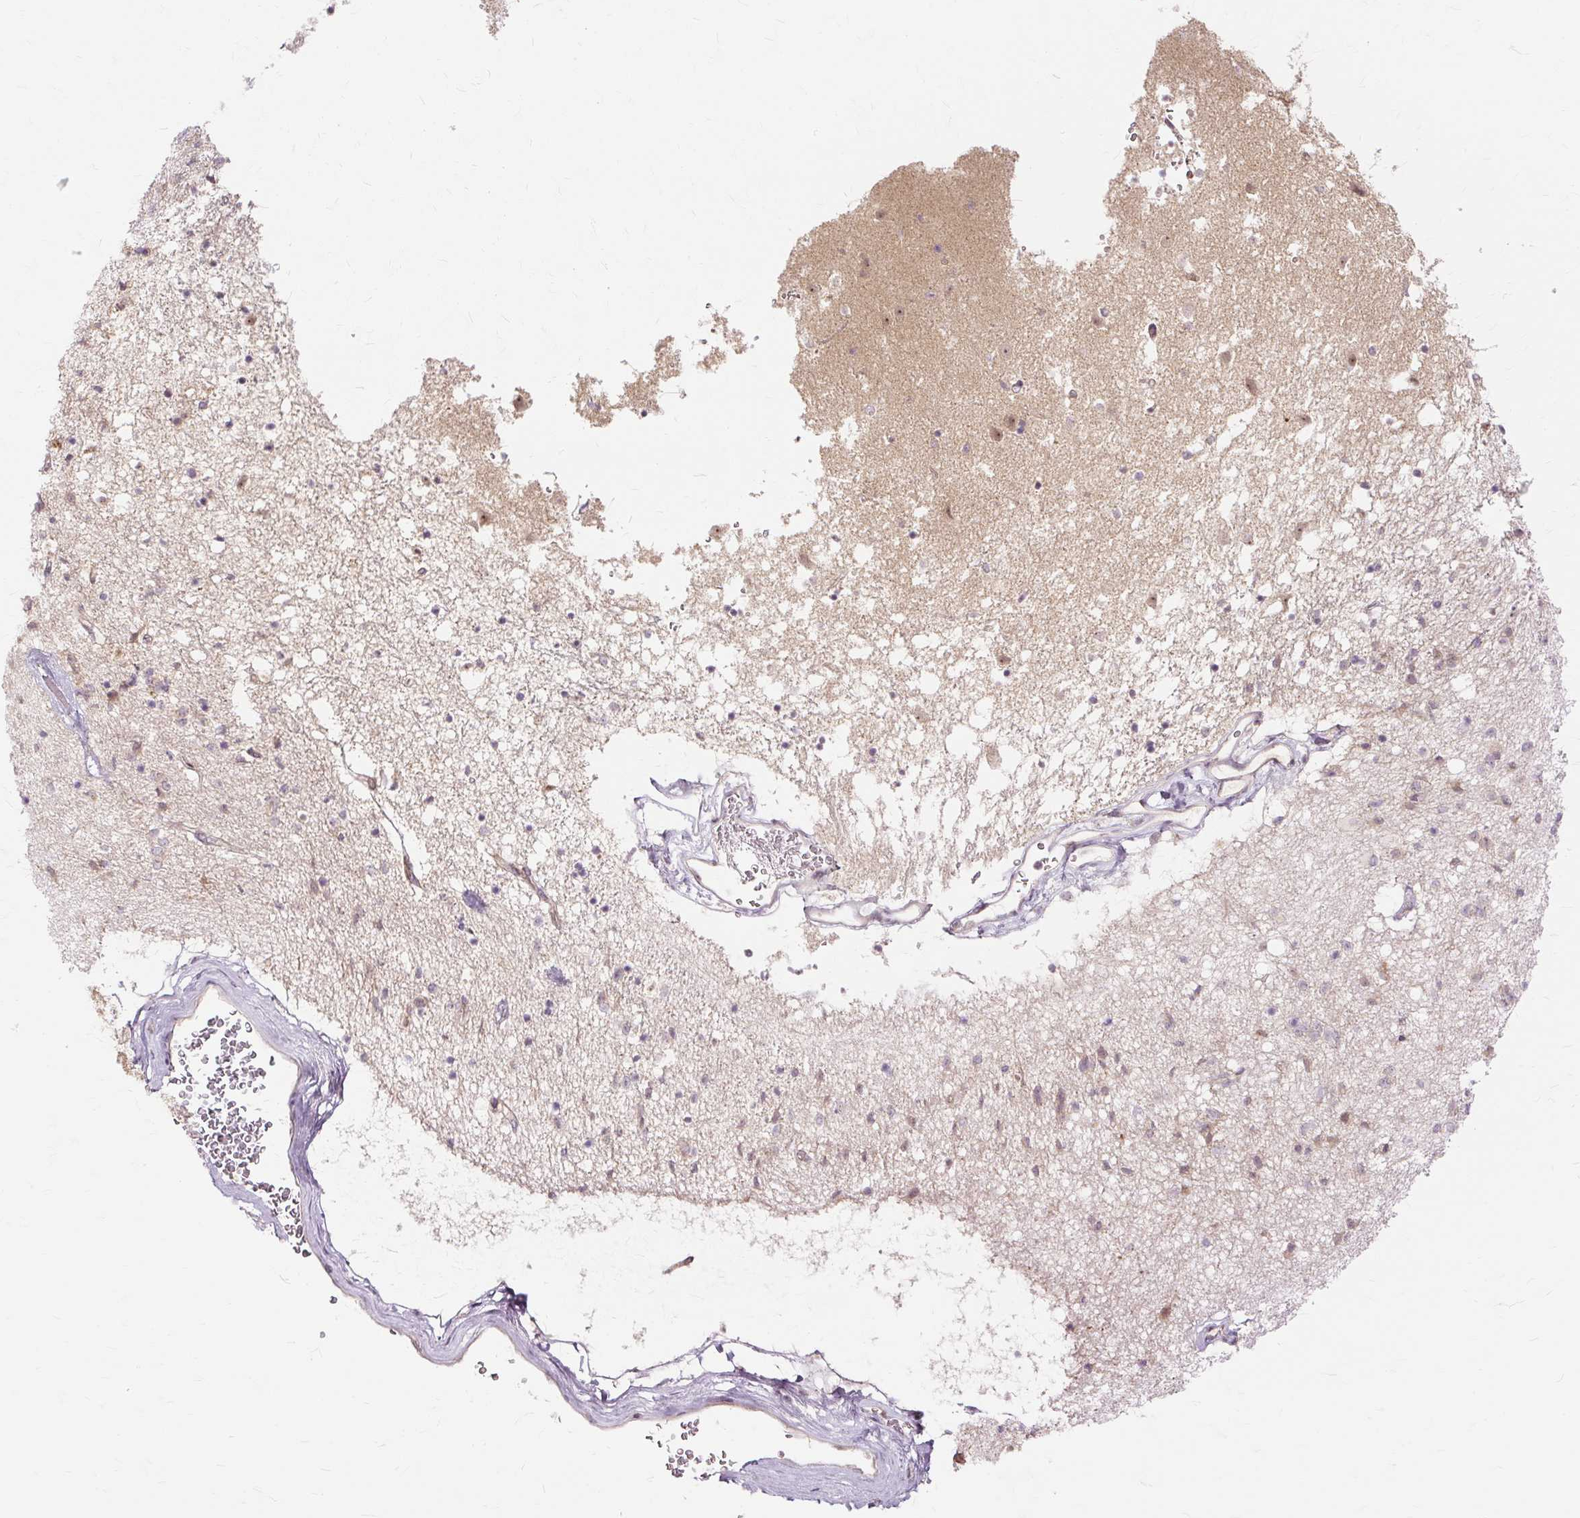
{"staining": {"intensity": "weak", "quantity": "25%-75%", "location": "cytoplasmic/membranous"}, "tissue": "caudate", "cell_type": "Glial cells", "image_type": "normal", "snomed": [{"axis": "morphology", "description": "Normal tissue, NOS"}, {"axis": "topography", "description": "Lateral ventricle wall"}], "caption": "This photomicrograph demonstrates normal caudate stained with immunohistochemistry to label a protein in brown. The cytoplasmic/membranous of glial cells show weak positivity for the protein. Nuclei are counter-stained blue.", "gene": "MMACHC", "patient": {"sex": "male", "age": 58}}